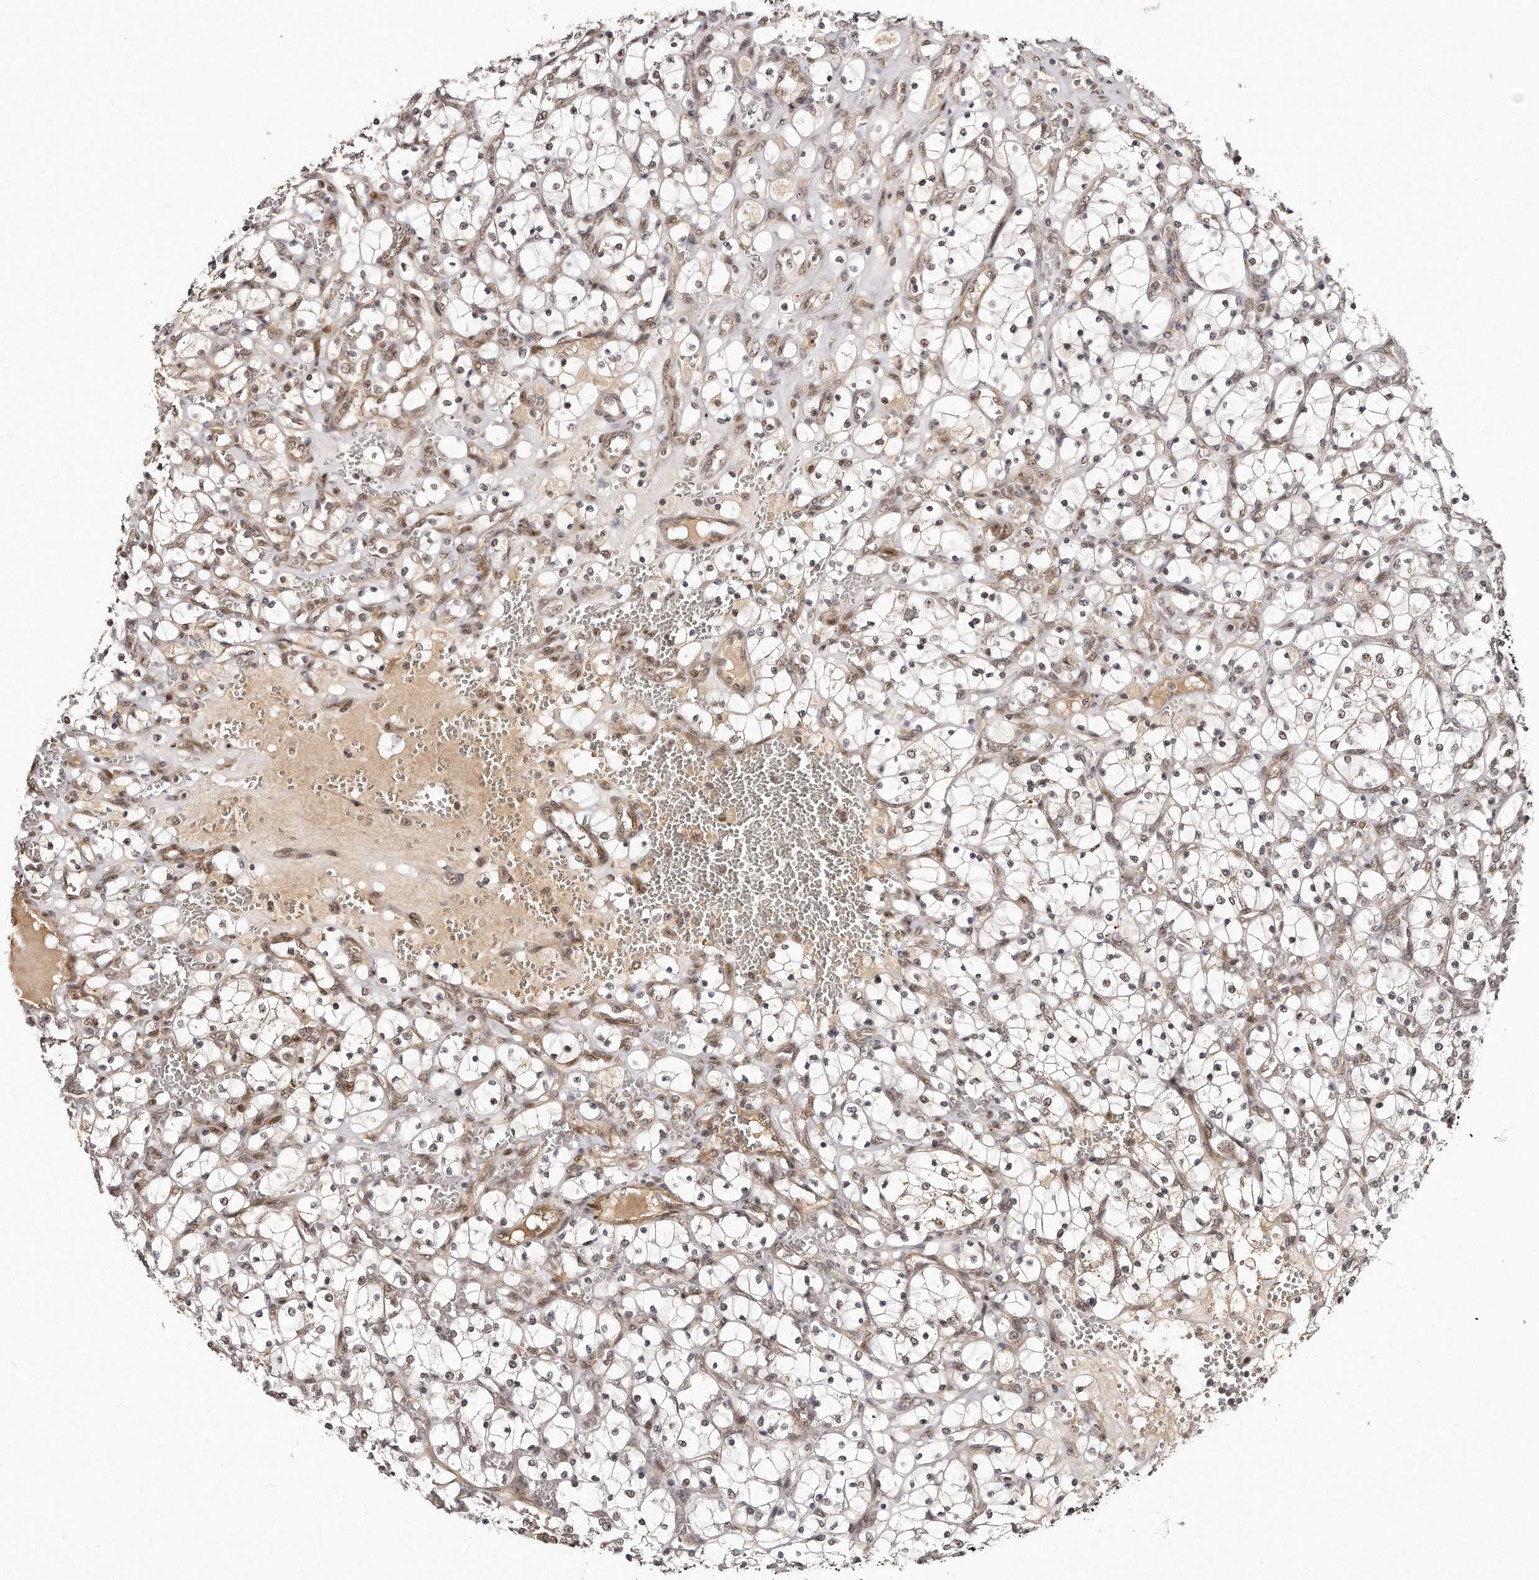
{"staining": {"intensity": "weak", "quantity": ">75%", "location": "nuclear"}, "tissue": "renal cancer", "cell_type": "Tumor cells", "image_type": "cancer", "snomed": [{"axis": "morphology", "description": "Adenocarcinoma, NOS"}, {"axis": "topography", "description": "Kidney"}], "caption": "A brown stain highlights weak nuclear expression of a protein in renal cancer (adenocarcinoma) tumor cells. Ihc stains the protein in brown and the nuclei are stained blue.", "gene": "SOX4", "patient": {"sex": "female", "age": 69}}